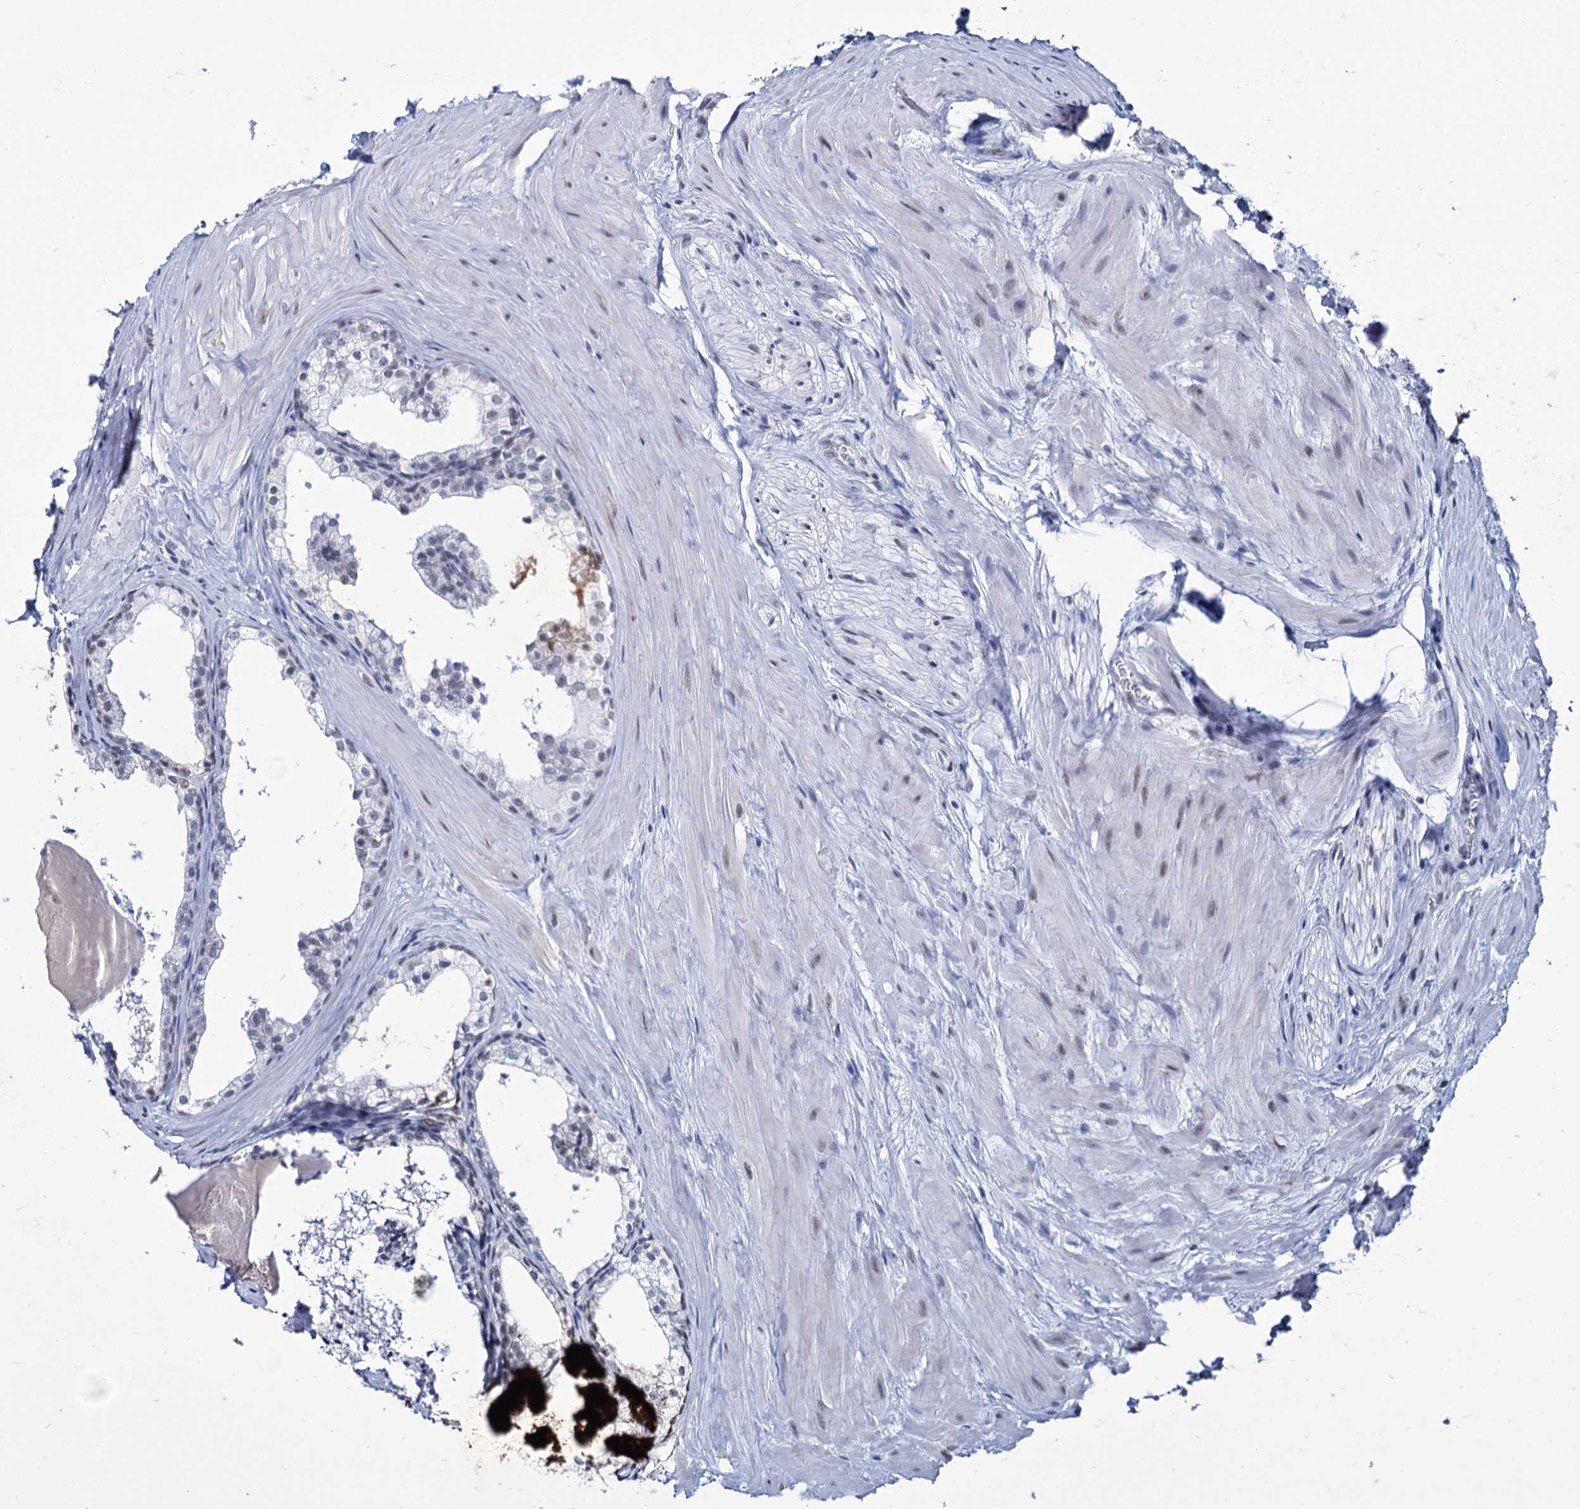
{"staining": {"intensity": "negative", "quantity": "none", "location": "none"}, "tissue": "prostate cancer", "cell_type": "Tumor cells", "image_type": "cancer", "snomed": [{"axis": "morphology", "description": "Adenocarcinoma, Low grade"}, {"axis": "topography", "description": "Prostate"}], "caption": "Tumor cells show no significant protein staining in prostate cancer (low-grade adenocarcinoma). (Stains: DAB (3,3'-diaminobenzidine) immunohistochemistry with hematoxylin counter stain, Microscopy: brightfield microscopy at high magnification).", "gene": "RPUSD4", "patient": {"sex": "male", "age": 47}}